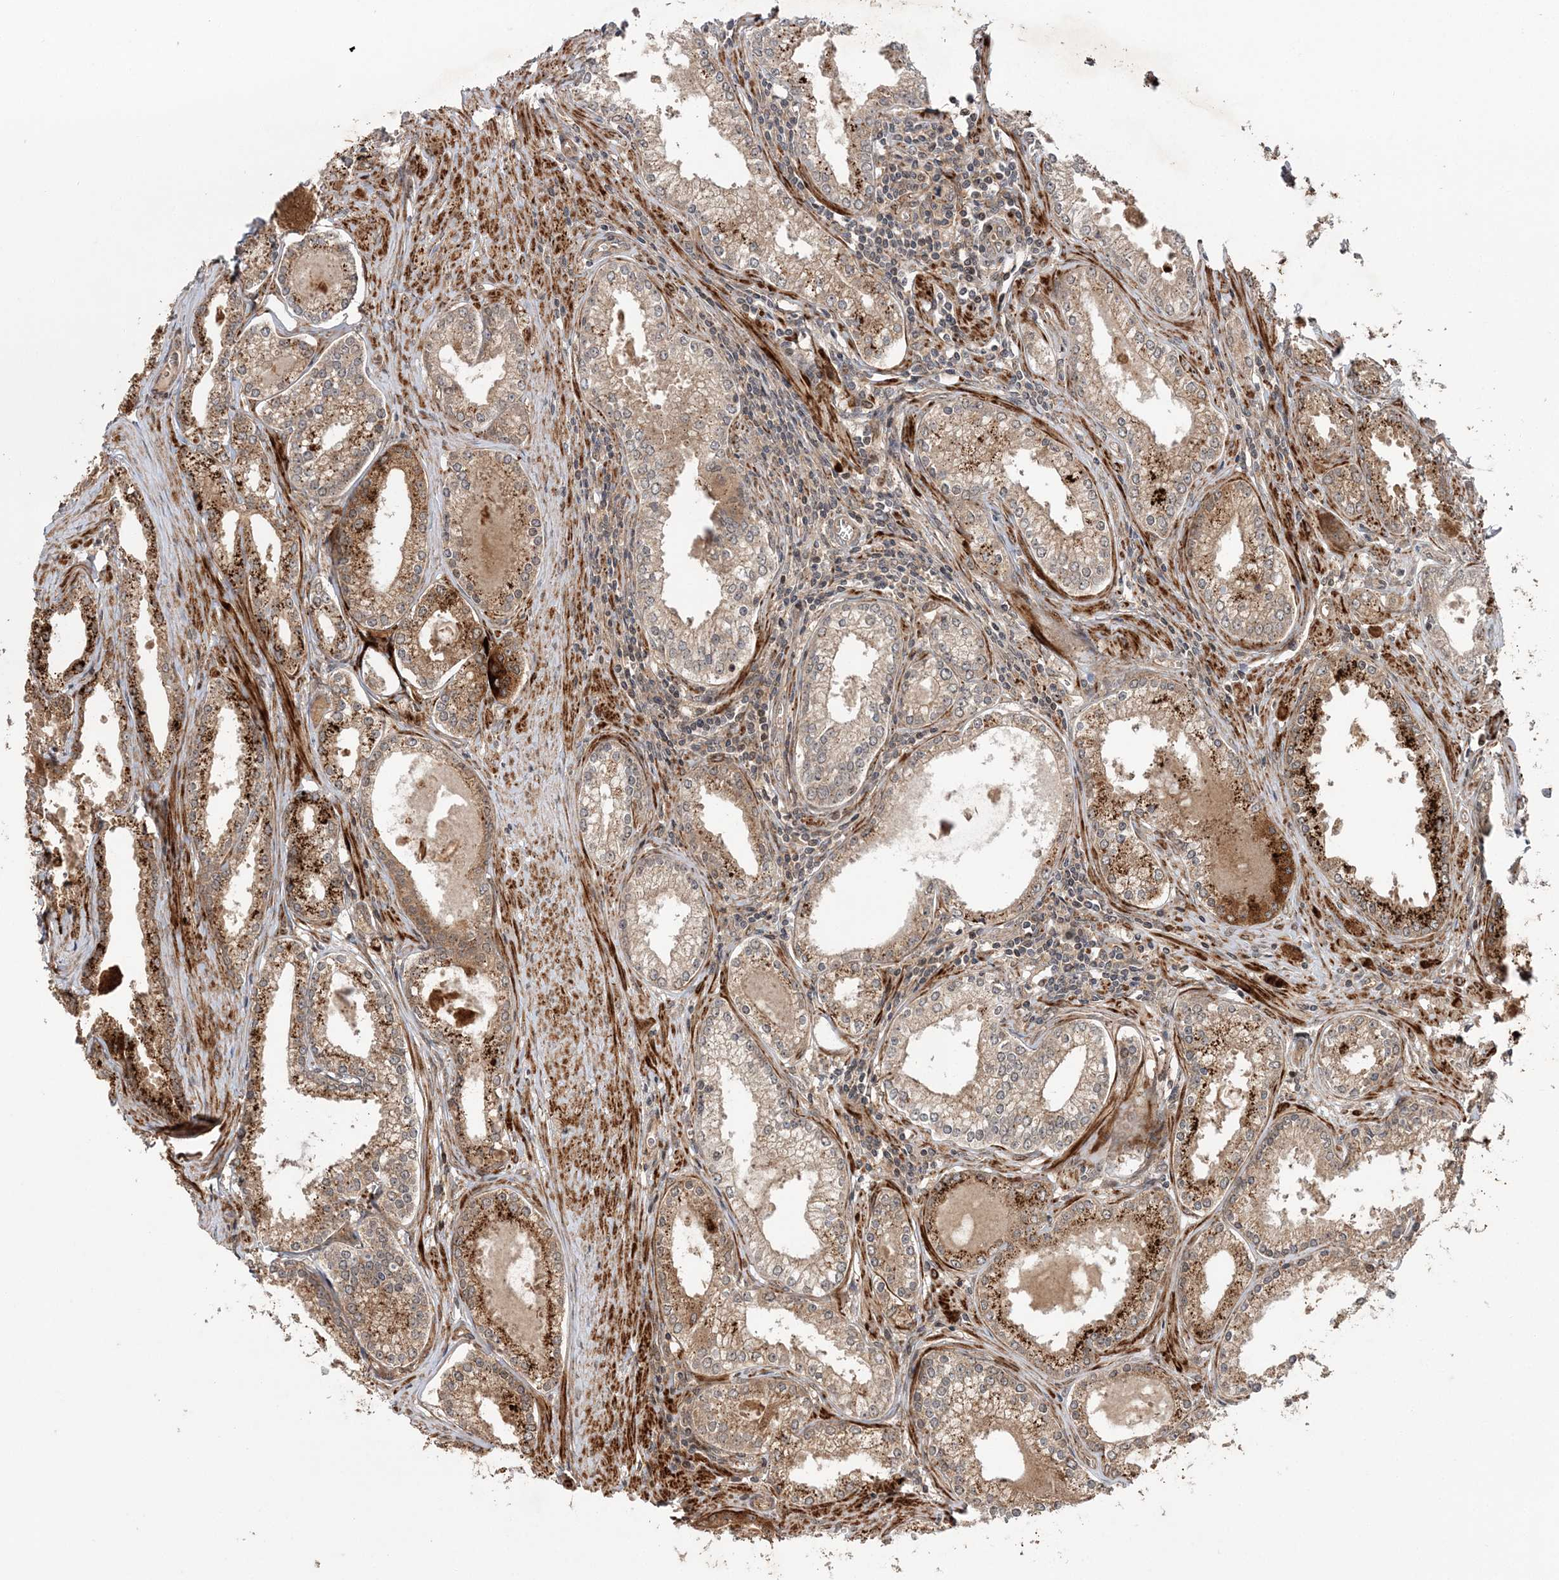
{"staining": {"intensity": "moderate", "quantity": ">75%", "location": "cytoplasmic/membranous"}, "tissue": "prostate cancer", "cell_type": "Tumor cells", "image_type": "cancer", "snomed": [{"axis": "morphology", "description": "Adenocarcinoma, High grade"}, {"axis": "topography", "description": "Prostate"}], "caption": "Prostate cancer stained with immunohistochemistry (IHC) exhibits moderate cytoplasmic/membranous positivity in approximately >75% of tumor cells.", "gene": "UBTD2", "patient": {"sex": "male", "age": 68}}